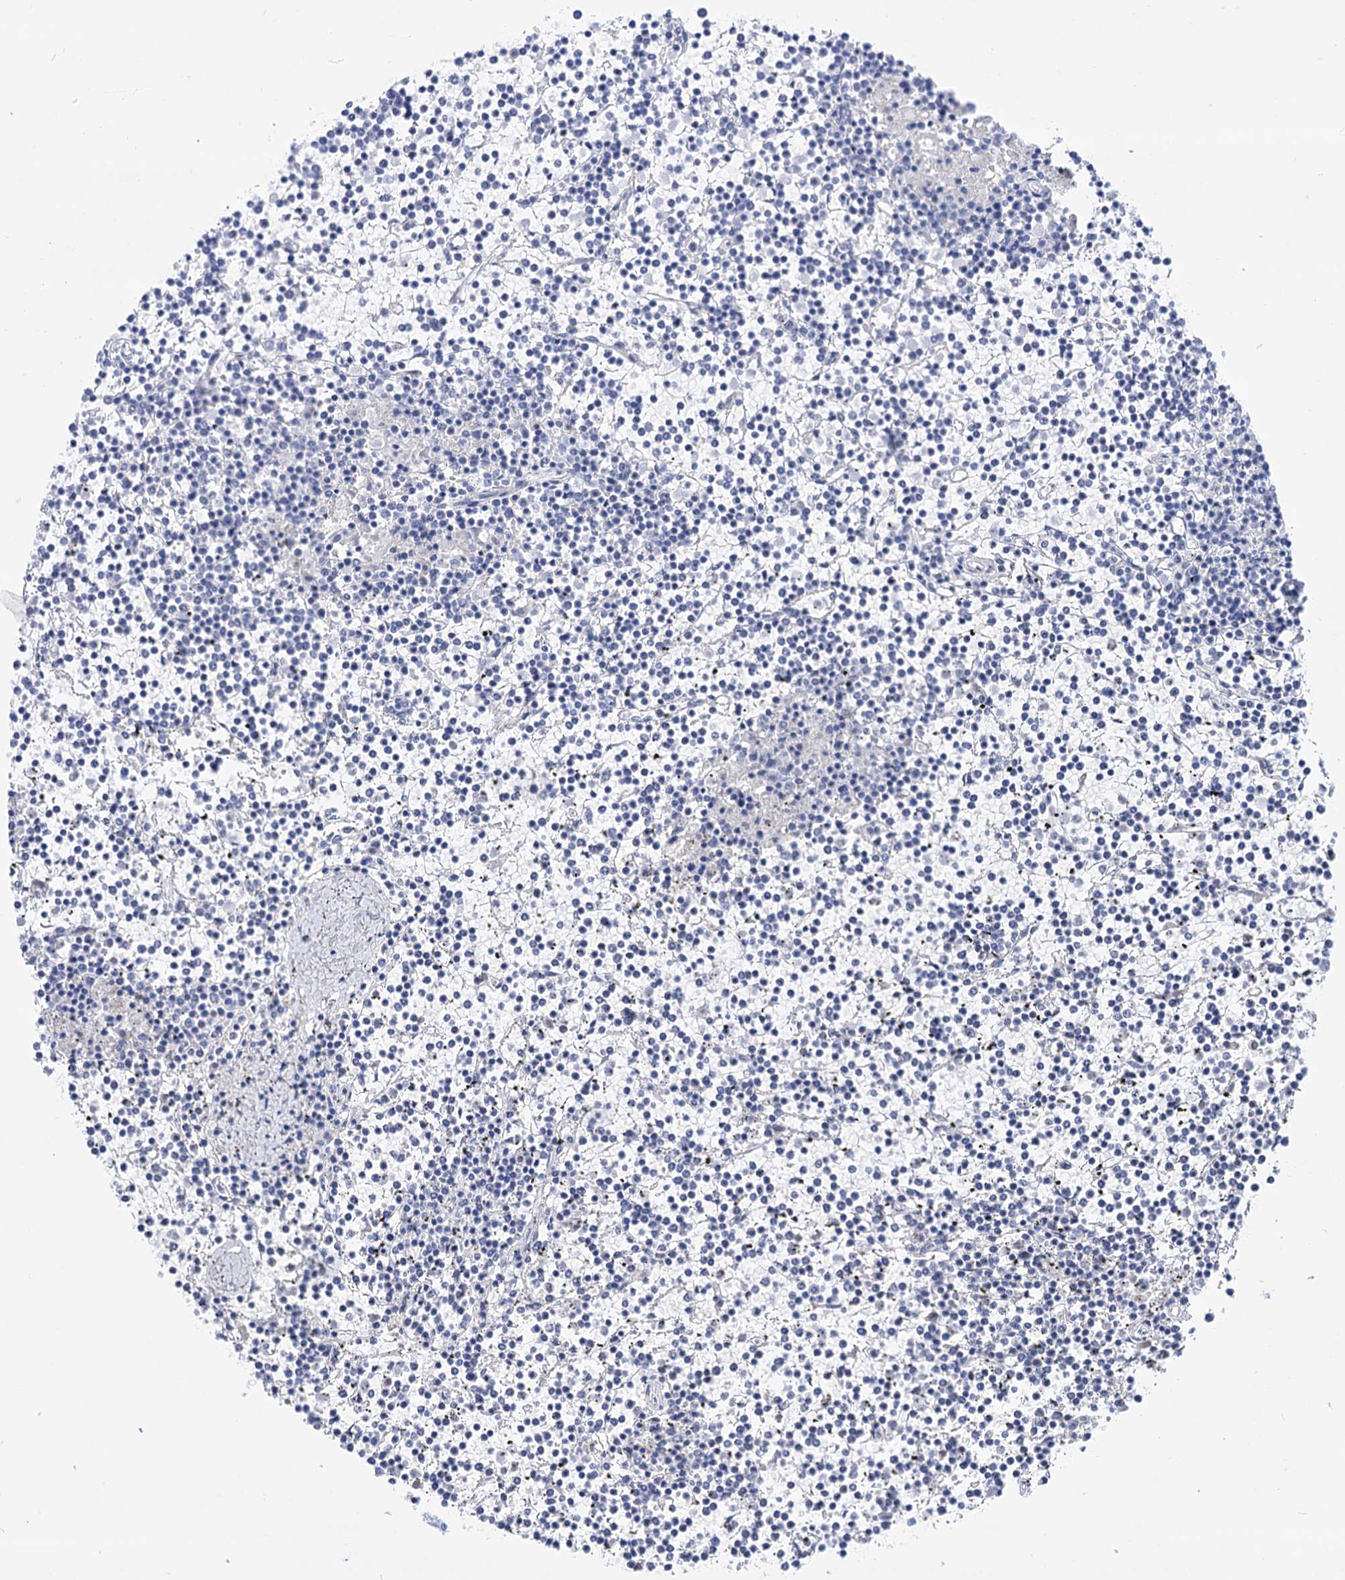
{"staining": {"intensity": "negative", "quantity": "none", "location": "none"}, "tissue": "lymphoma", "cell_type": "Tumor cells", "image_type": "cancer", "snomed": [{"axis": "morphology", "description": "Malignant lymphoma, non-Hodgkin's type, Low grade"}, {"axis": "topography", "description": "Spleen"}], "caption": "Immunohistochemistry photomicrograph of neoplastic tissue: human lymphoma stained with DAB exhibits no significant protein positivity in tumor cells.", "gene": "YARS2", "patient": {"sex": "female", "age": 19}}